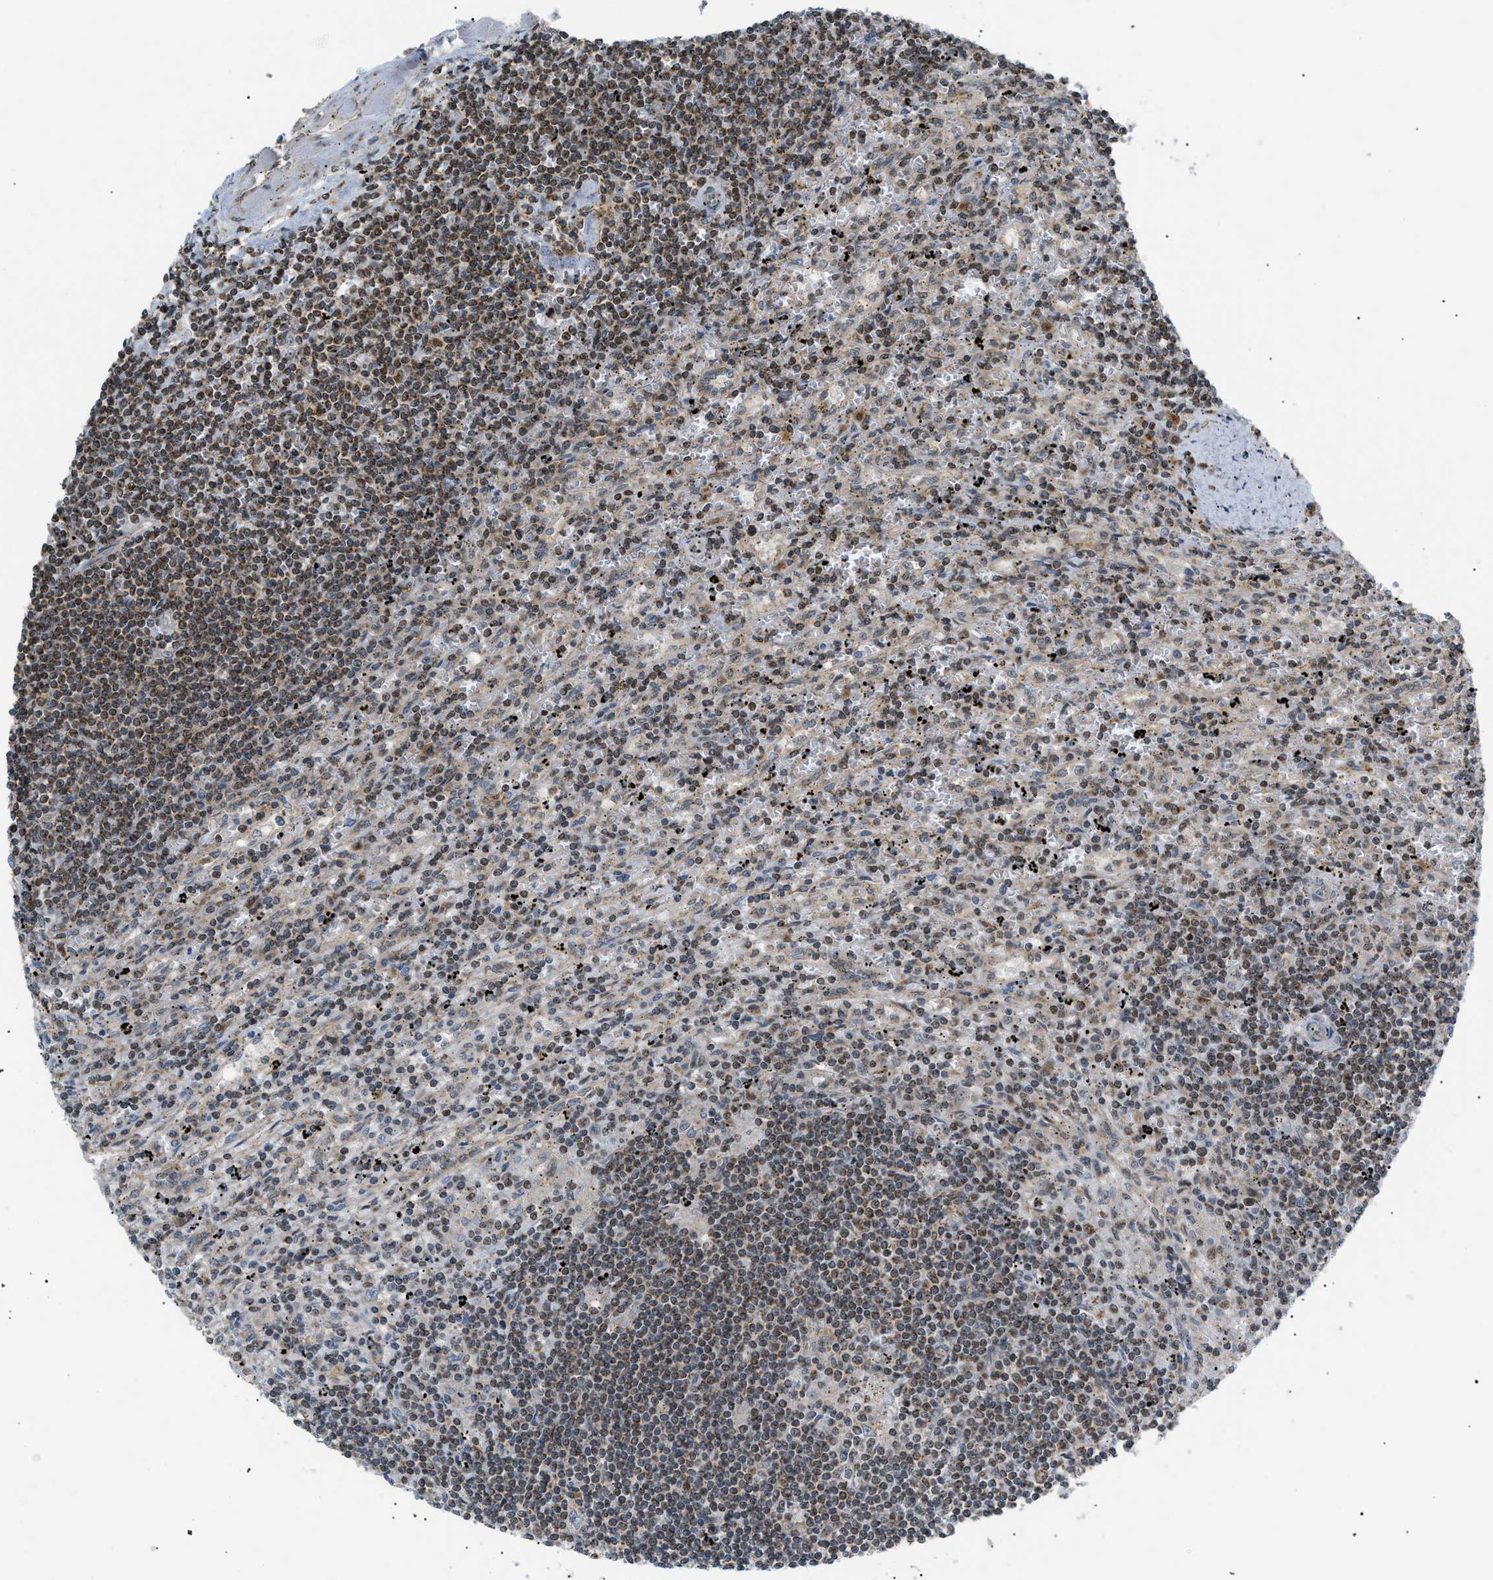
{"staining": {"intensity": "negative", "quantity": "none", "location": "none"}, "tissue": "lymphoma", "cell_type": "Tumor cells", "image_type": "cancer", "snomed": [{"axis": "morphology", "description": "Malignant lymphoma, non-Hodgkin's type, Low grade"}, {"axis": "topography", "description": "Spleen"}], "caption": "Malignant lymphoma, non-Hodgkin's type (low-grade) stained for a protein using immunohistochemistry reveals no positivity tumor cells.", "gene": "ZBTB11", "patient": {"sex": "male", "age": 76}}